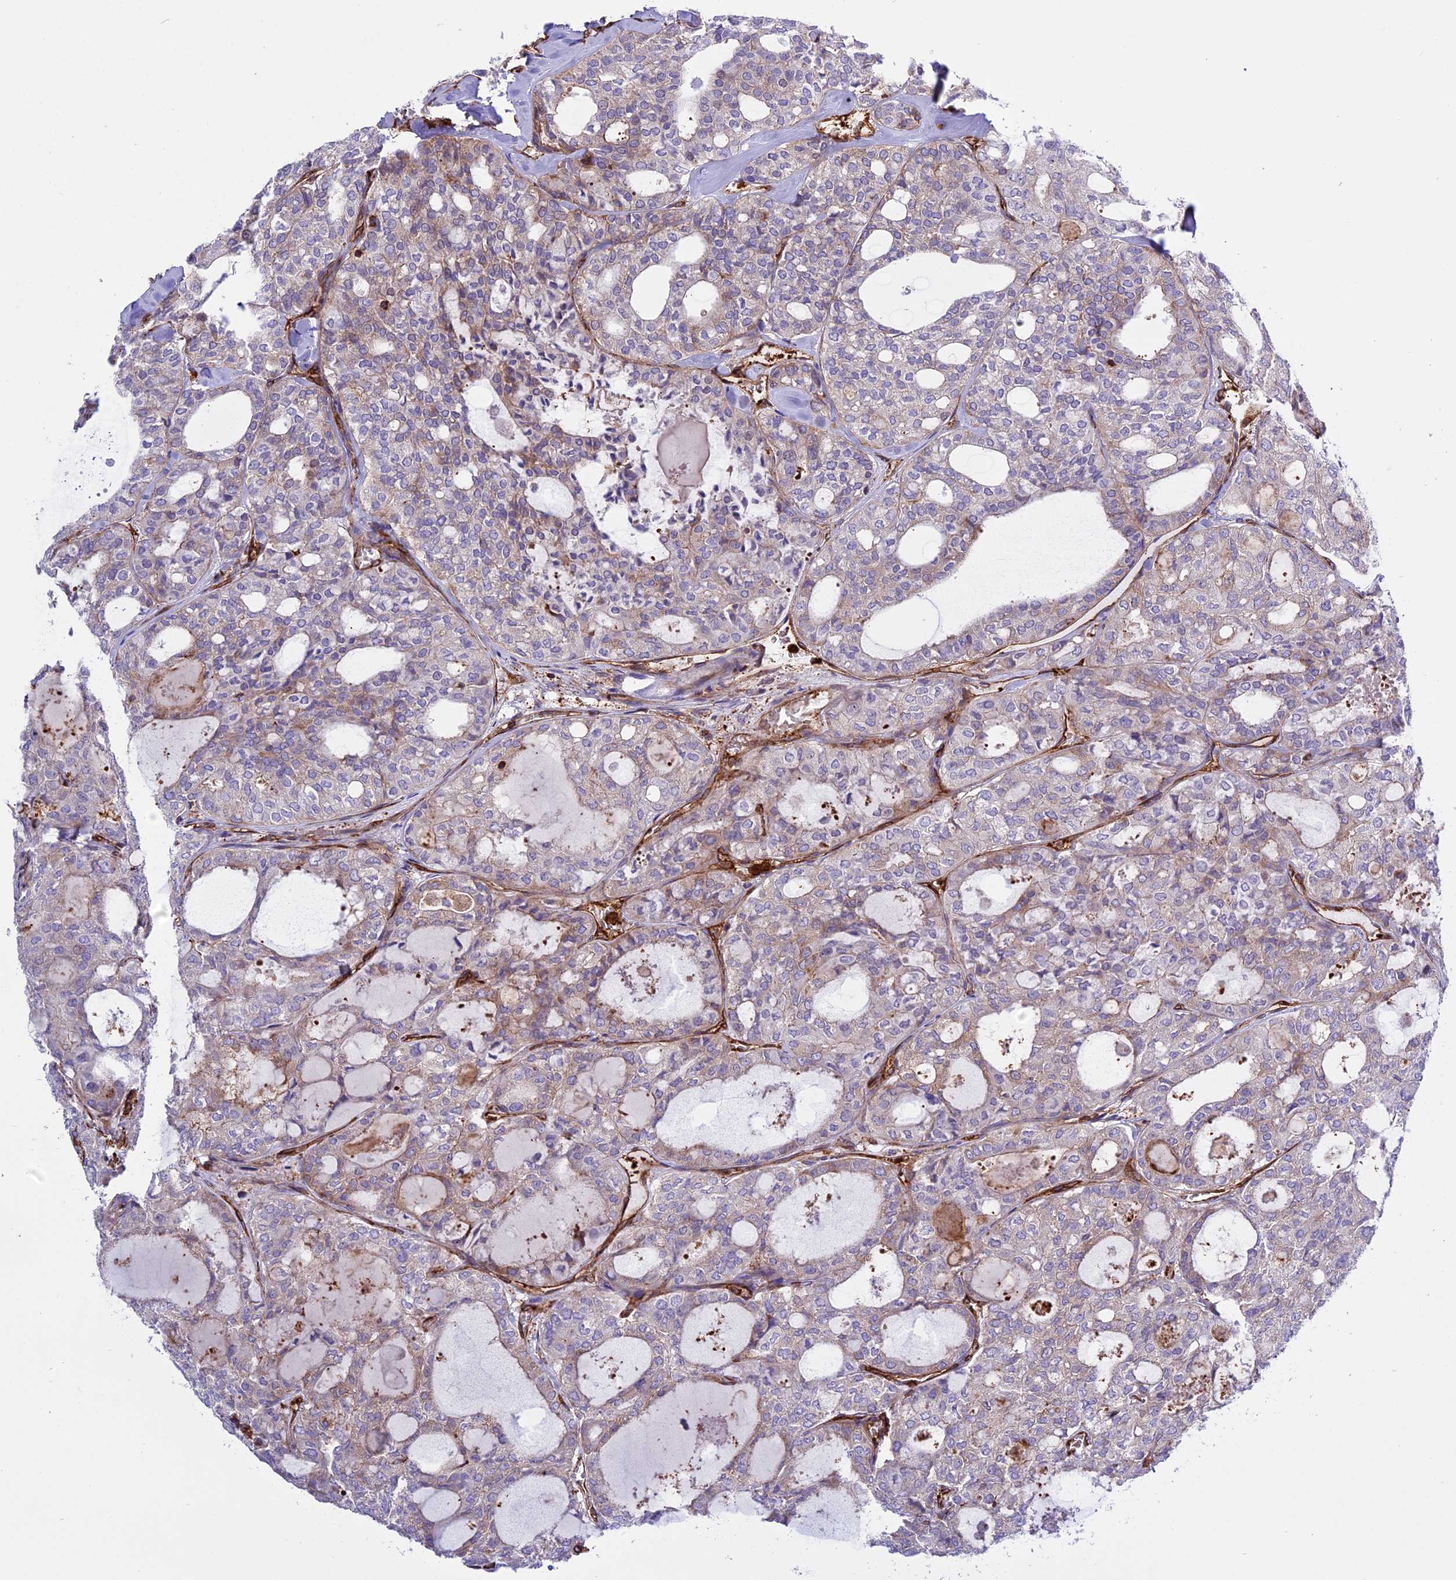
{"staining": {"intensity": "negative", "quantity": "none", "location": "none"}, "tissue": "thyroid cancer", "cell_type": "Tumor cells", "image_type": "cancer", "snomed": [{"axis": "morphology", "description": "Follicular adenoma carcinoma, NOS"}, {"axis": "topography", "description": "Thyroid gland"}], "caption": "An immunohistochemistry (IHC) image of thyroid follicular adenoma carcinoma is shown. There is no staining in tumor cells of thyroid follicular adenoma carcinoma. (IHC, brightfield microscopy, high magnification).", "gene": "CD99L2", "patient": {"sex": "male", "age": 75}}